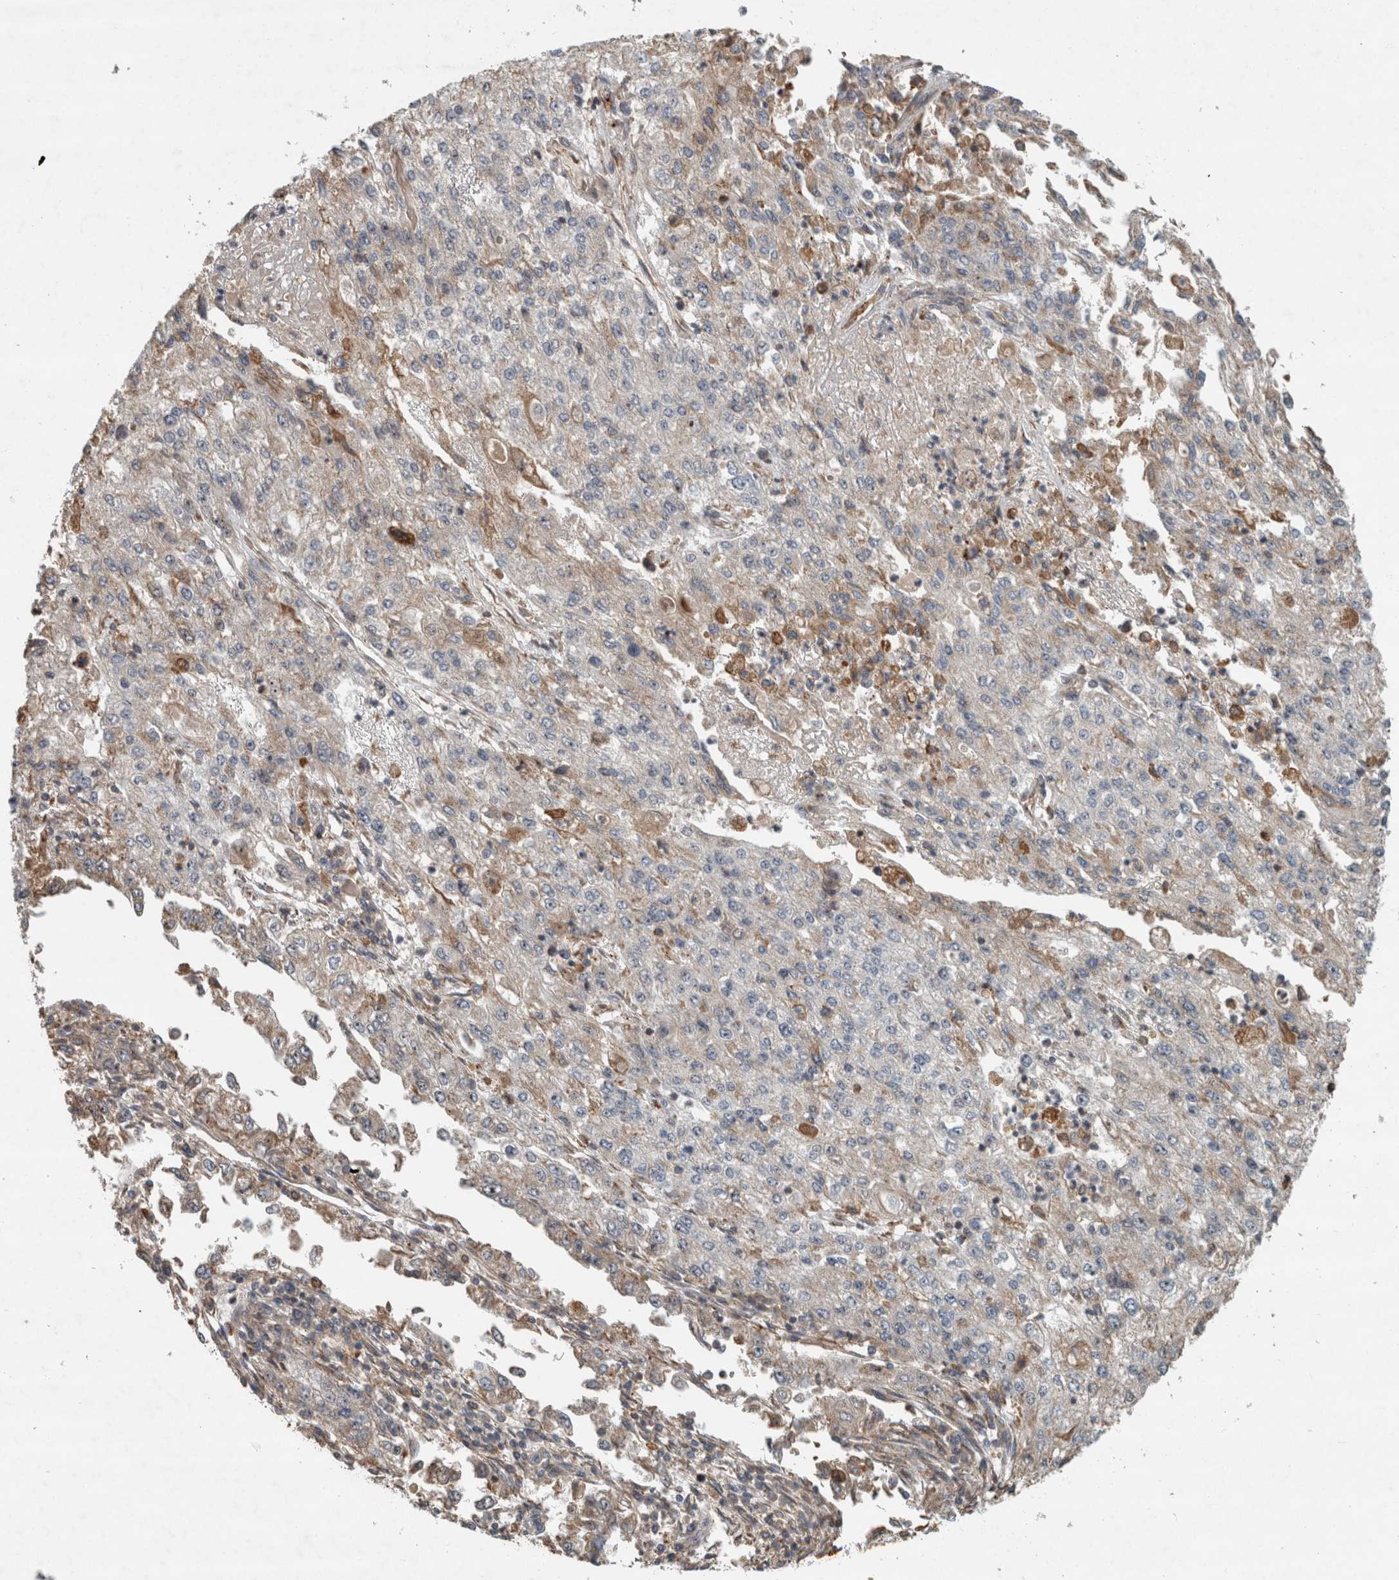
{"staining": {"intensity": "weak", "quantity": "25%-75%", "location": "cytoplasmic/membranous"}, "tissue": "endometrial cancer", "cell_type": "Tumor cells", "image_type": "cancer", "snomed": [{"axis": "morphology", "description": "Adenocarcinoma, NOS"}, {"axis": "topography", "description": "Endometrium"}], "caption": "High-power microscopy captured an IHC photomicrograph of endometrial cancer (adenocarcinoma), revealing weak cytoplasmic/membranous staining in about 25%-75% of tumor cells.", "gene": "GPR137B", "patient": {"sex": "female", "age": 49}}